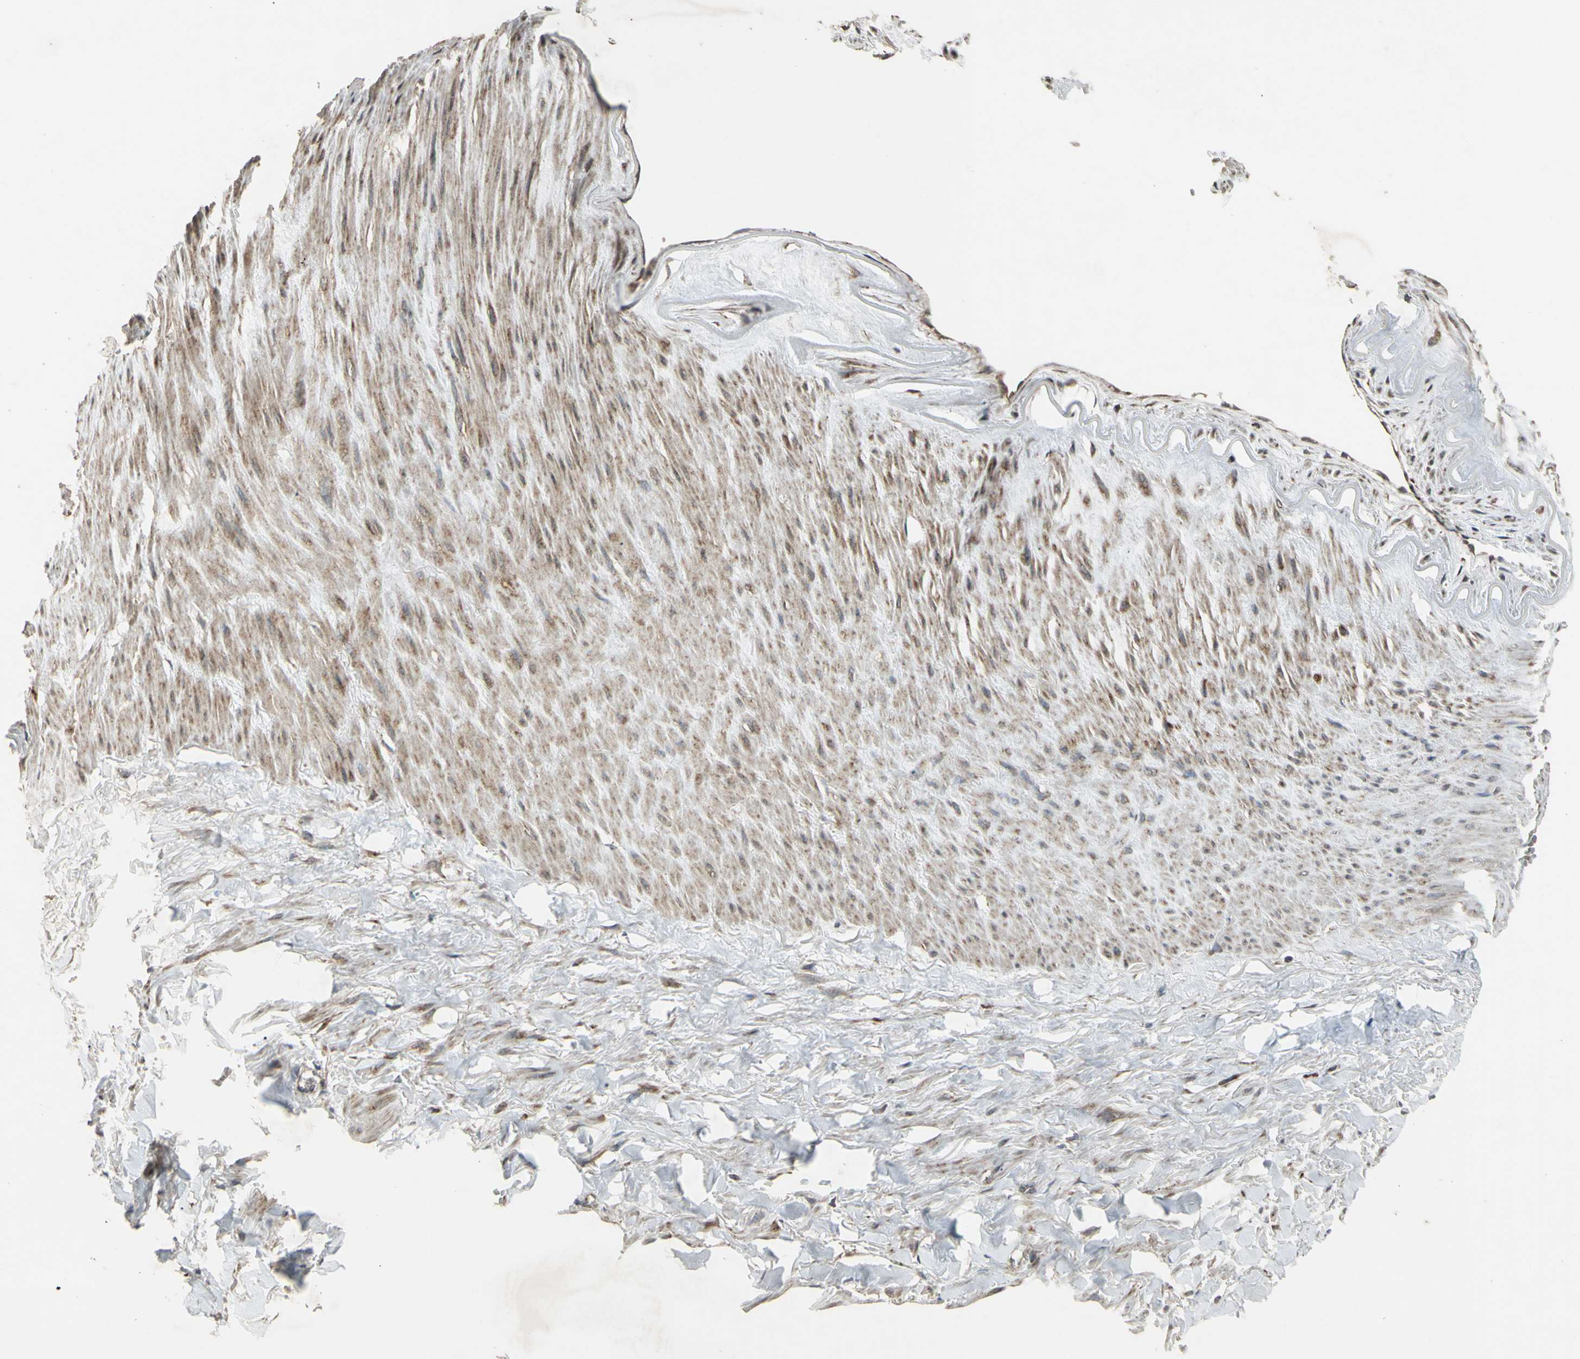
{"staining": {"intensity": "moderate", "quantity": ">75%", "location": "cytoplasmic/membranous"}, "tissue": "adipose tissue", "cell_type": "Adipocytes", "image_type": "normal", "snomed": [{"axis": "morphology", "description": "Normal tissue, NOS"}, {"axis": "topography", "description": "Adipose tissue"}, {"axis": "topography", "description": "Peripheral nerve tissue"}], "caption": "Immunohistochemistry (IHC) micrograph of normal human adipose tissue stained for a protein (brown), which reveals medium levels of moderate cytoplasmic/membranous staining in approximately >75% of adipocytes.", "gene": "ACOT8", "patient": {"sex": "male", "age": 52}}